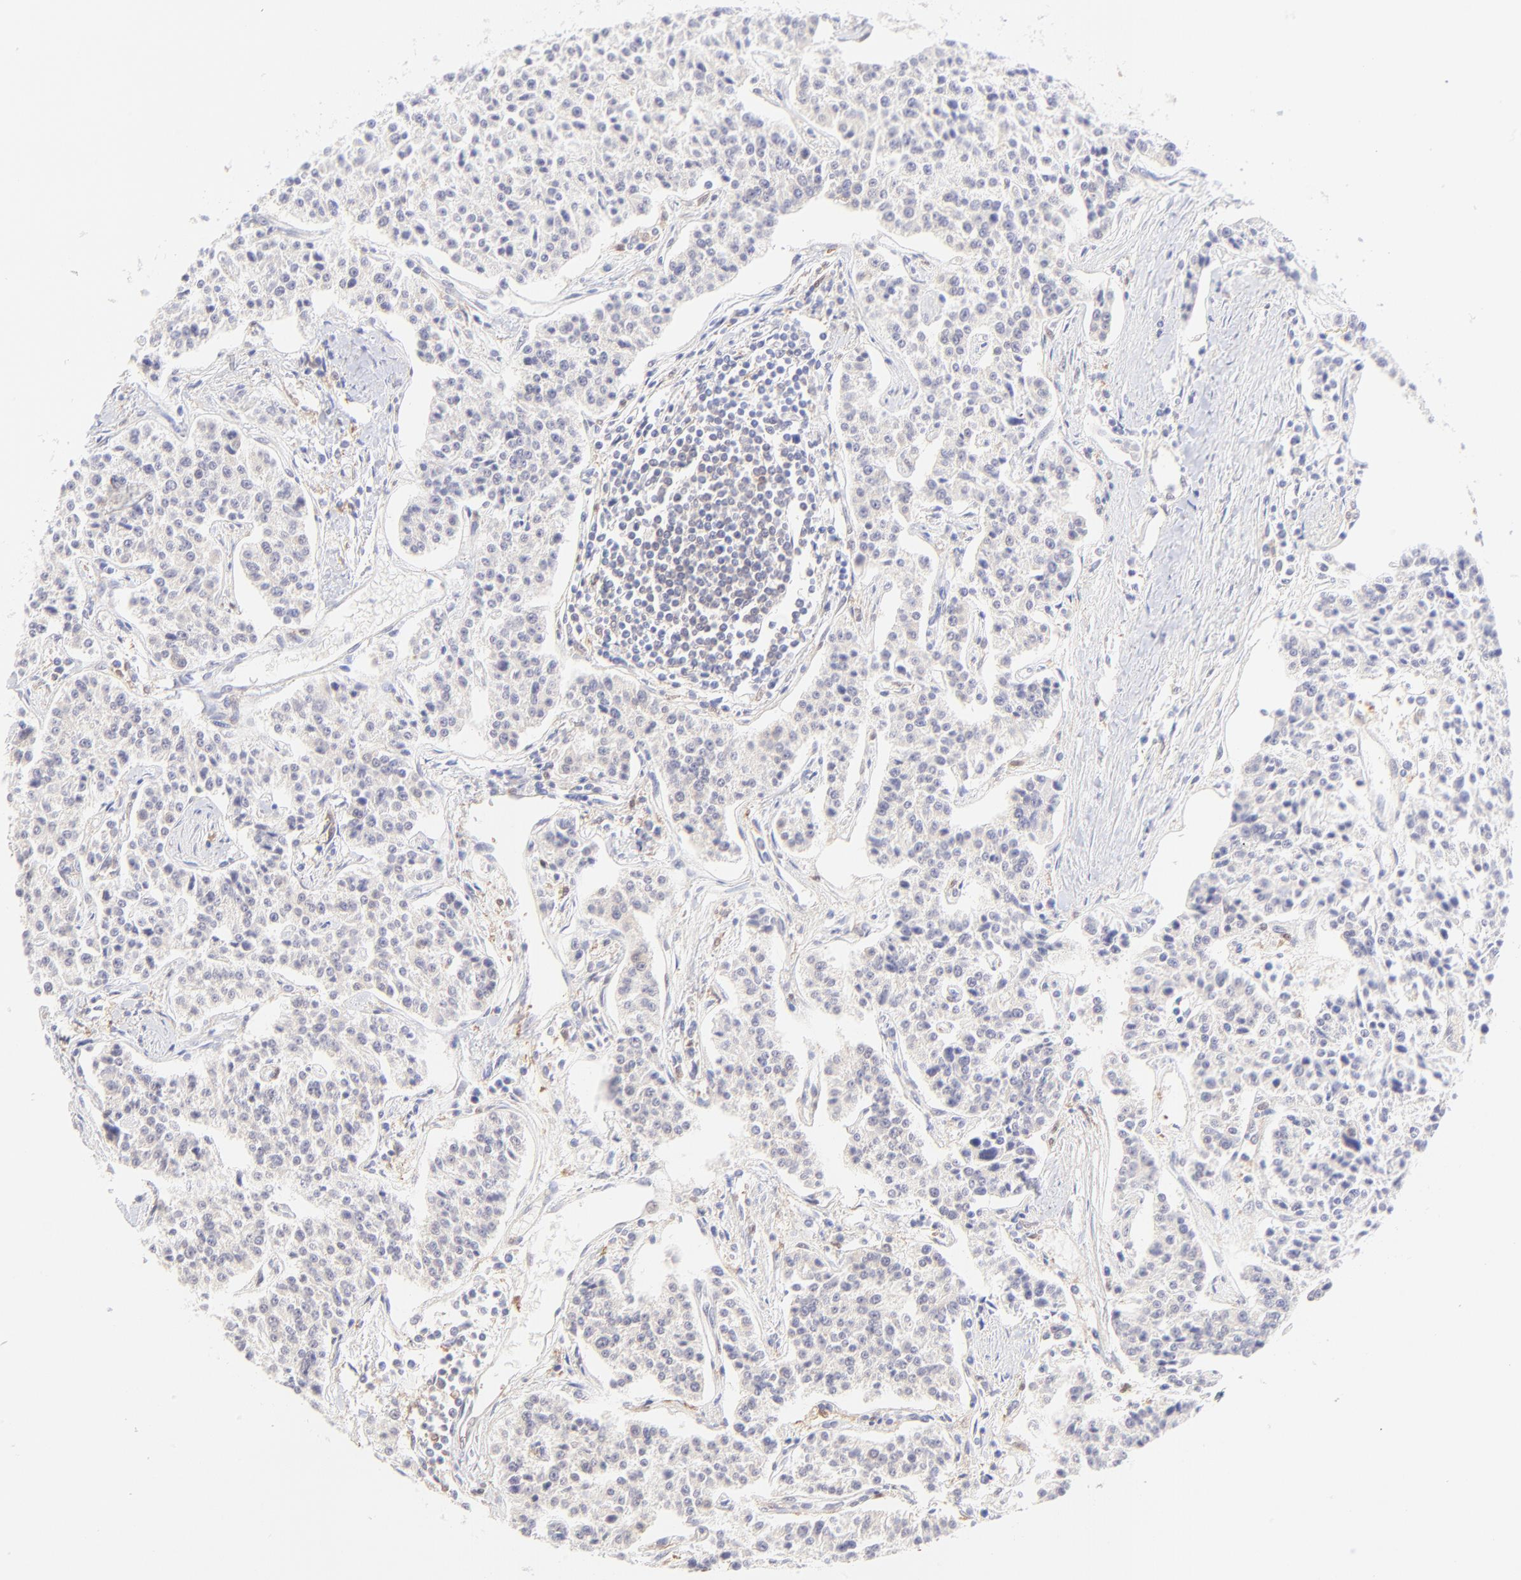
{"staining": {"intensity": "negative", "quantity": "none", "location": "none"}, "tissue": "carcinoid", "cell_type": "Tumor cells", "image_type": "cancer", "snomed": [{"axis": "morphology", "description": "Carcinoid, malignant, NOS"}, {"axis": "topography", "description": "Stomach"}], "caption": "The histopathology image shows no staining of tumor cells in carcinoid (malignant).", "gene": "HYAL1", "patient": {"sex": "female", "age": 76}}